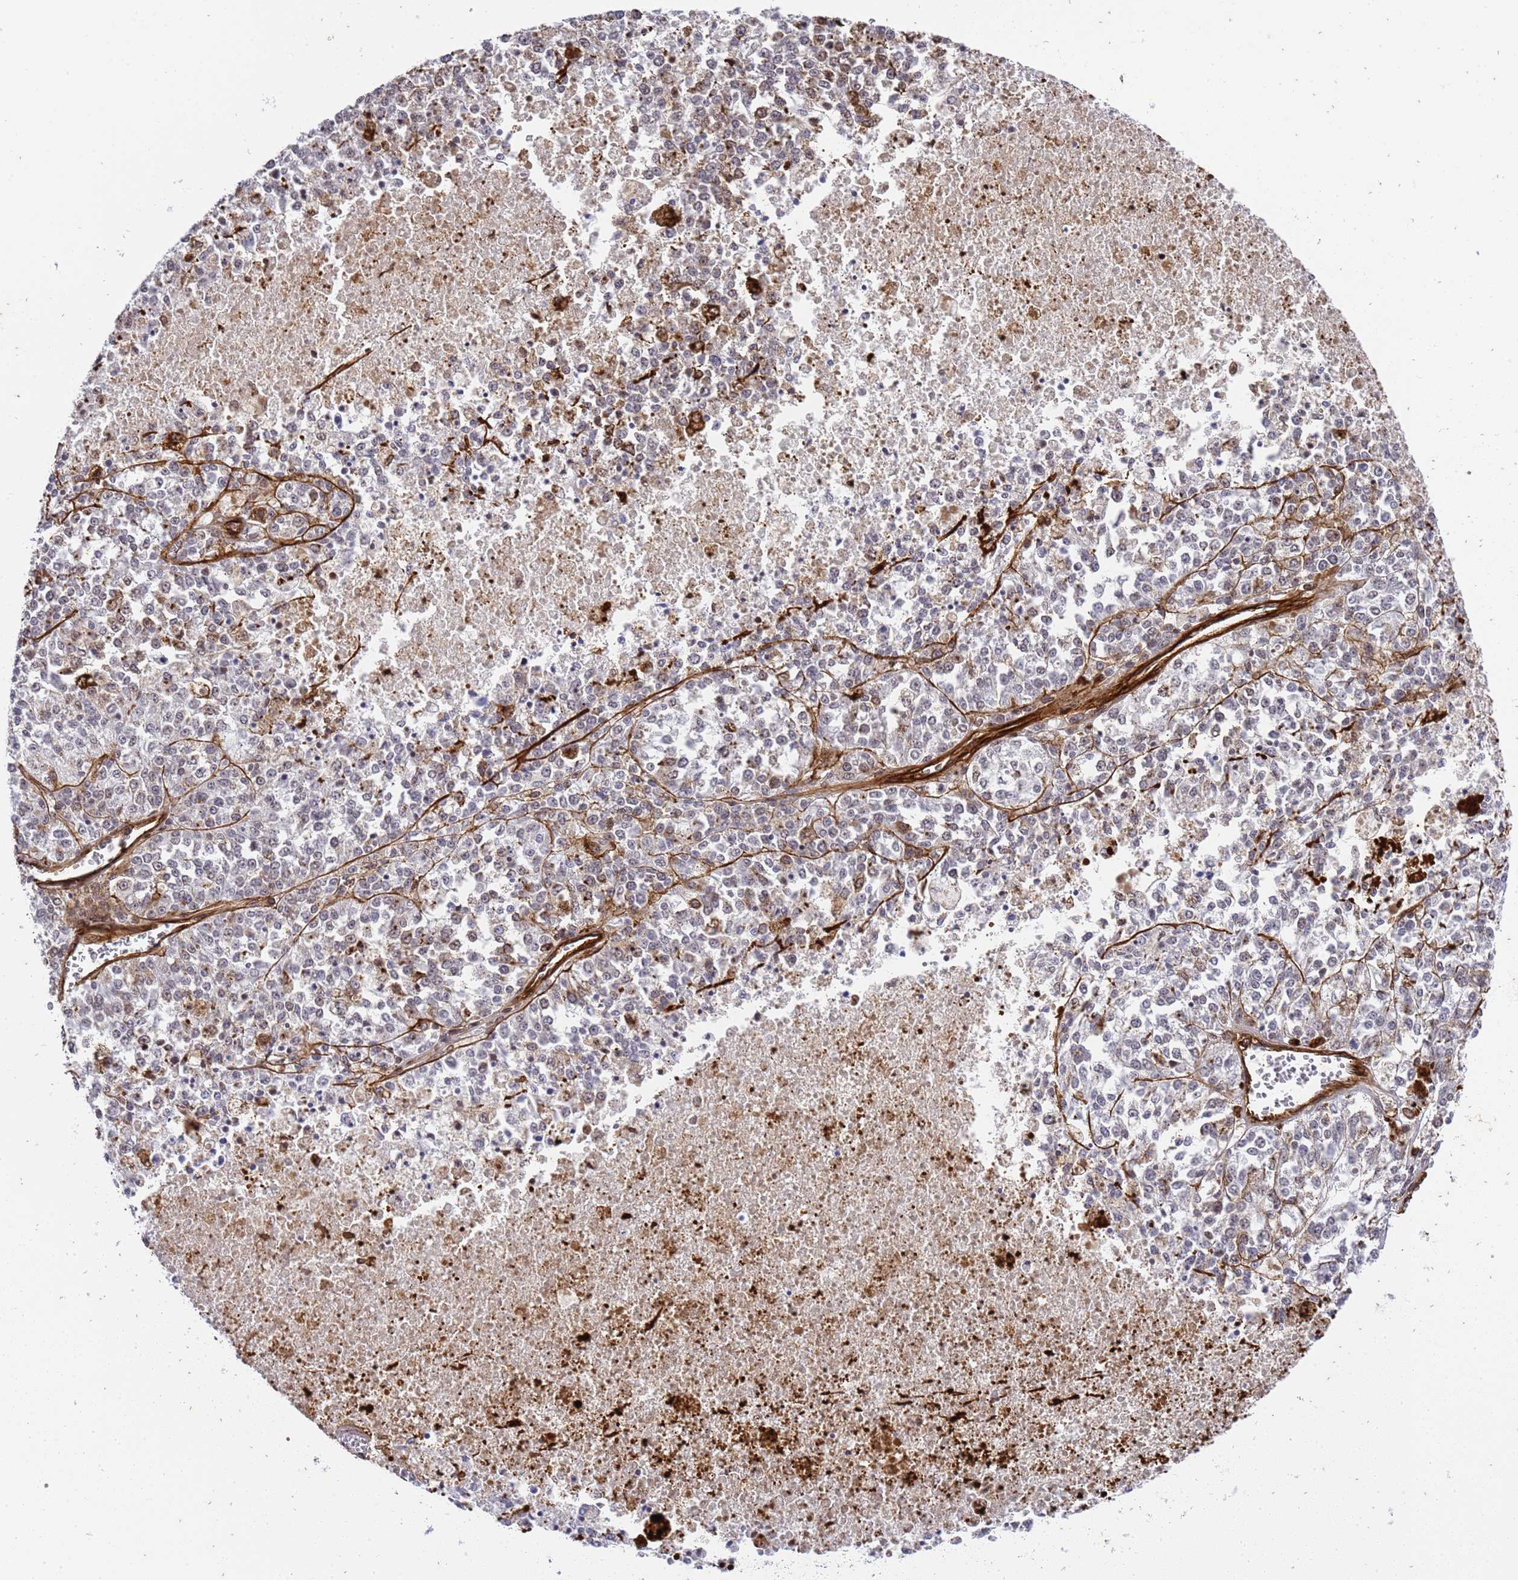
{"staining": {"intensity": "moderate", "quantity": "<25%", "location": "cytoplasmic/membranous"}, "tissue": "melanoma", "cell_type": "Tumor cells", "image_type": "cancer", "snomed": [{"axis": "morphology", "description": "Malignant melanoma, NOS"}, {"axis": "topography", "description": "Skin"}], "caption": "This photomicrograph displays malignant melanoma stained with IHC to label a protein in brown. The cytoplasmic/membranous of tumor cells show moderate positivity for the protein. Nuclei are counter-stained blue.", "gene": "IGFBP7", "patient": {"sex": "female", "age": 64}}